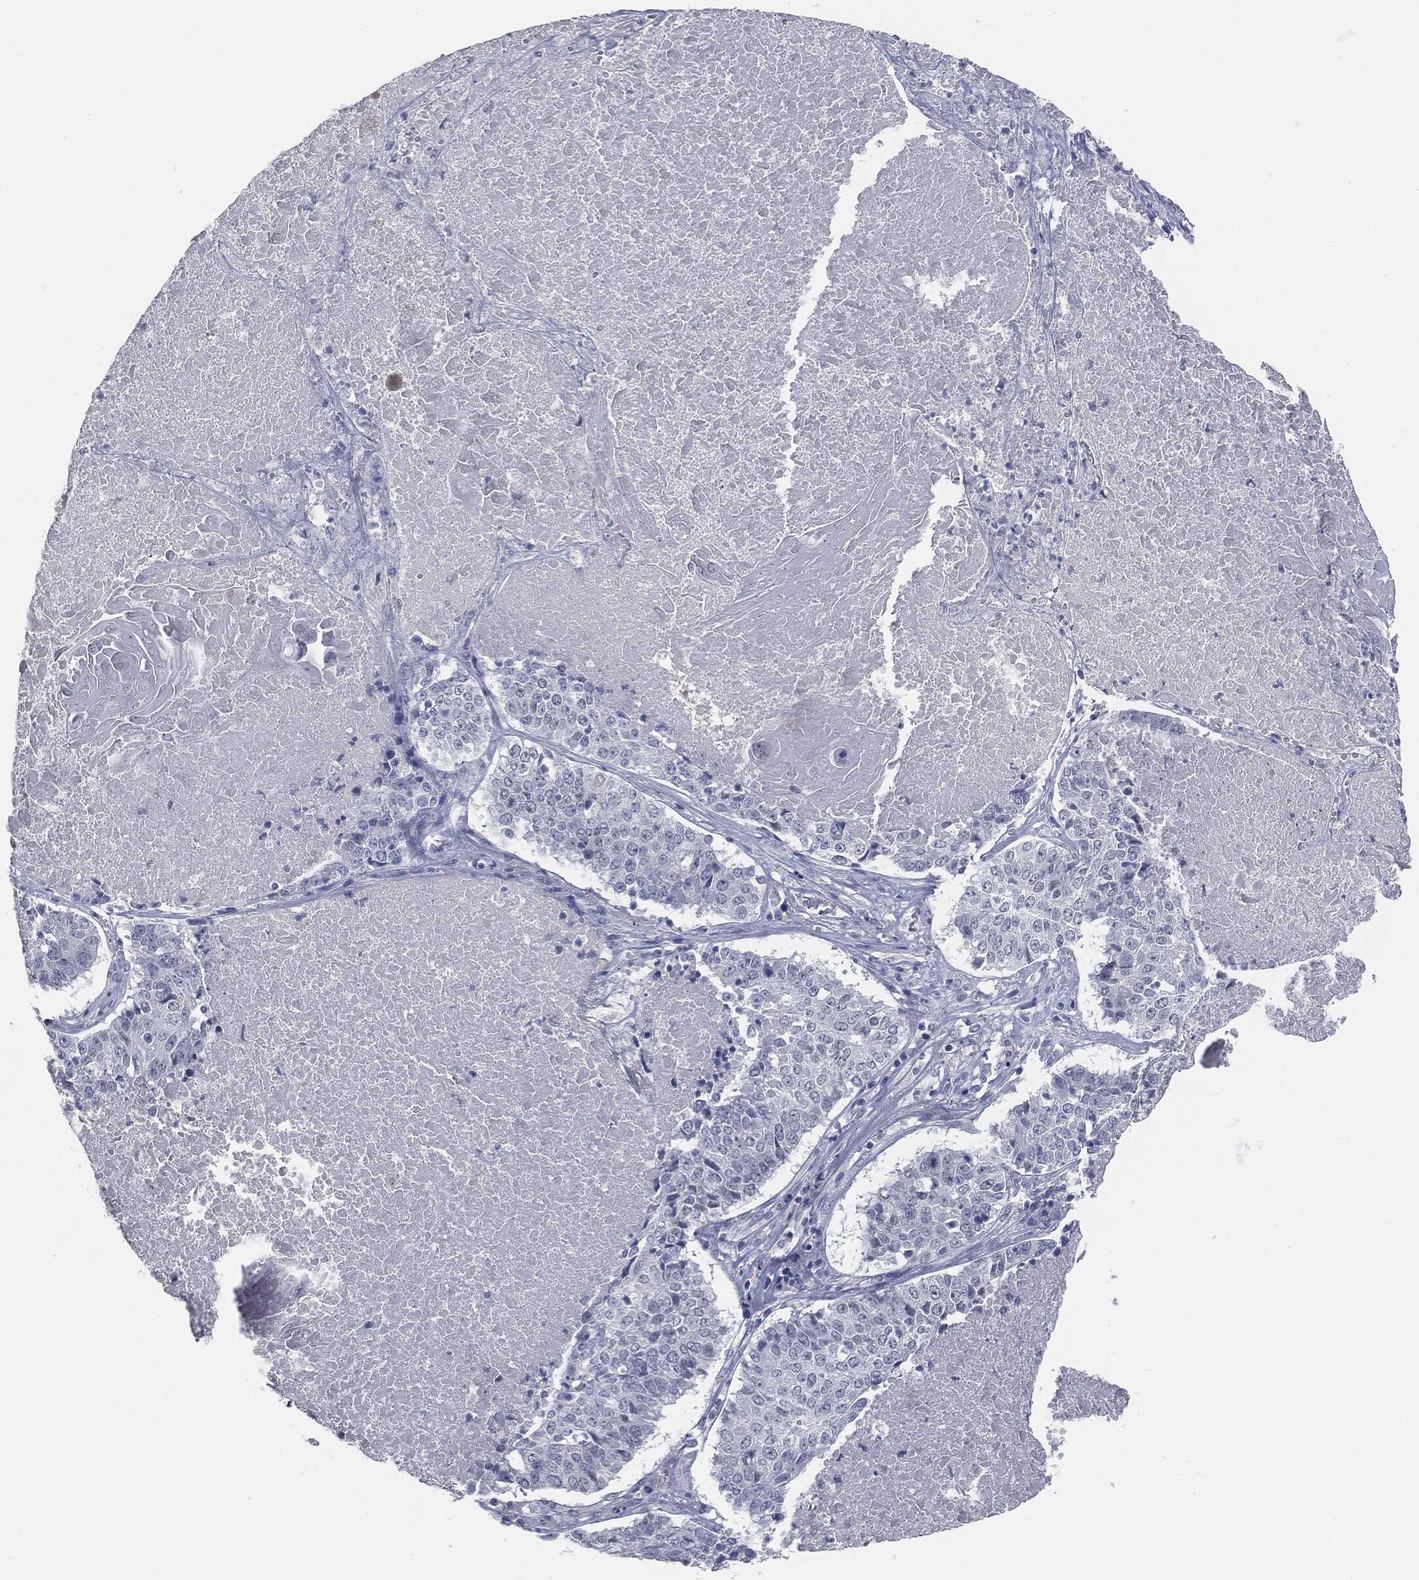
{"staining": {"intensity": "negative", "quantity": "none", "location": "none"}, "tissue": "lung cancer", "cell_type": "Tumor cells", "image_type": "cancer", "snomed": [{"axis": "morphology", "description": "Squamous cell carcinoma, NOS"}, {"axis": "topography", "description": "Lung"}], "caption": "Photomicrograph shows no significant protein staining in tumor cells of lung squamous cell carcinoma.", "gene": "PRAME", "patient": {"sex": "male", "age": 64}}